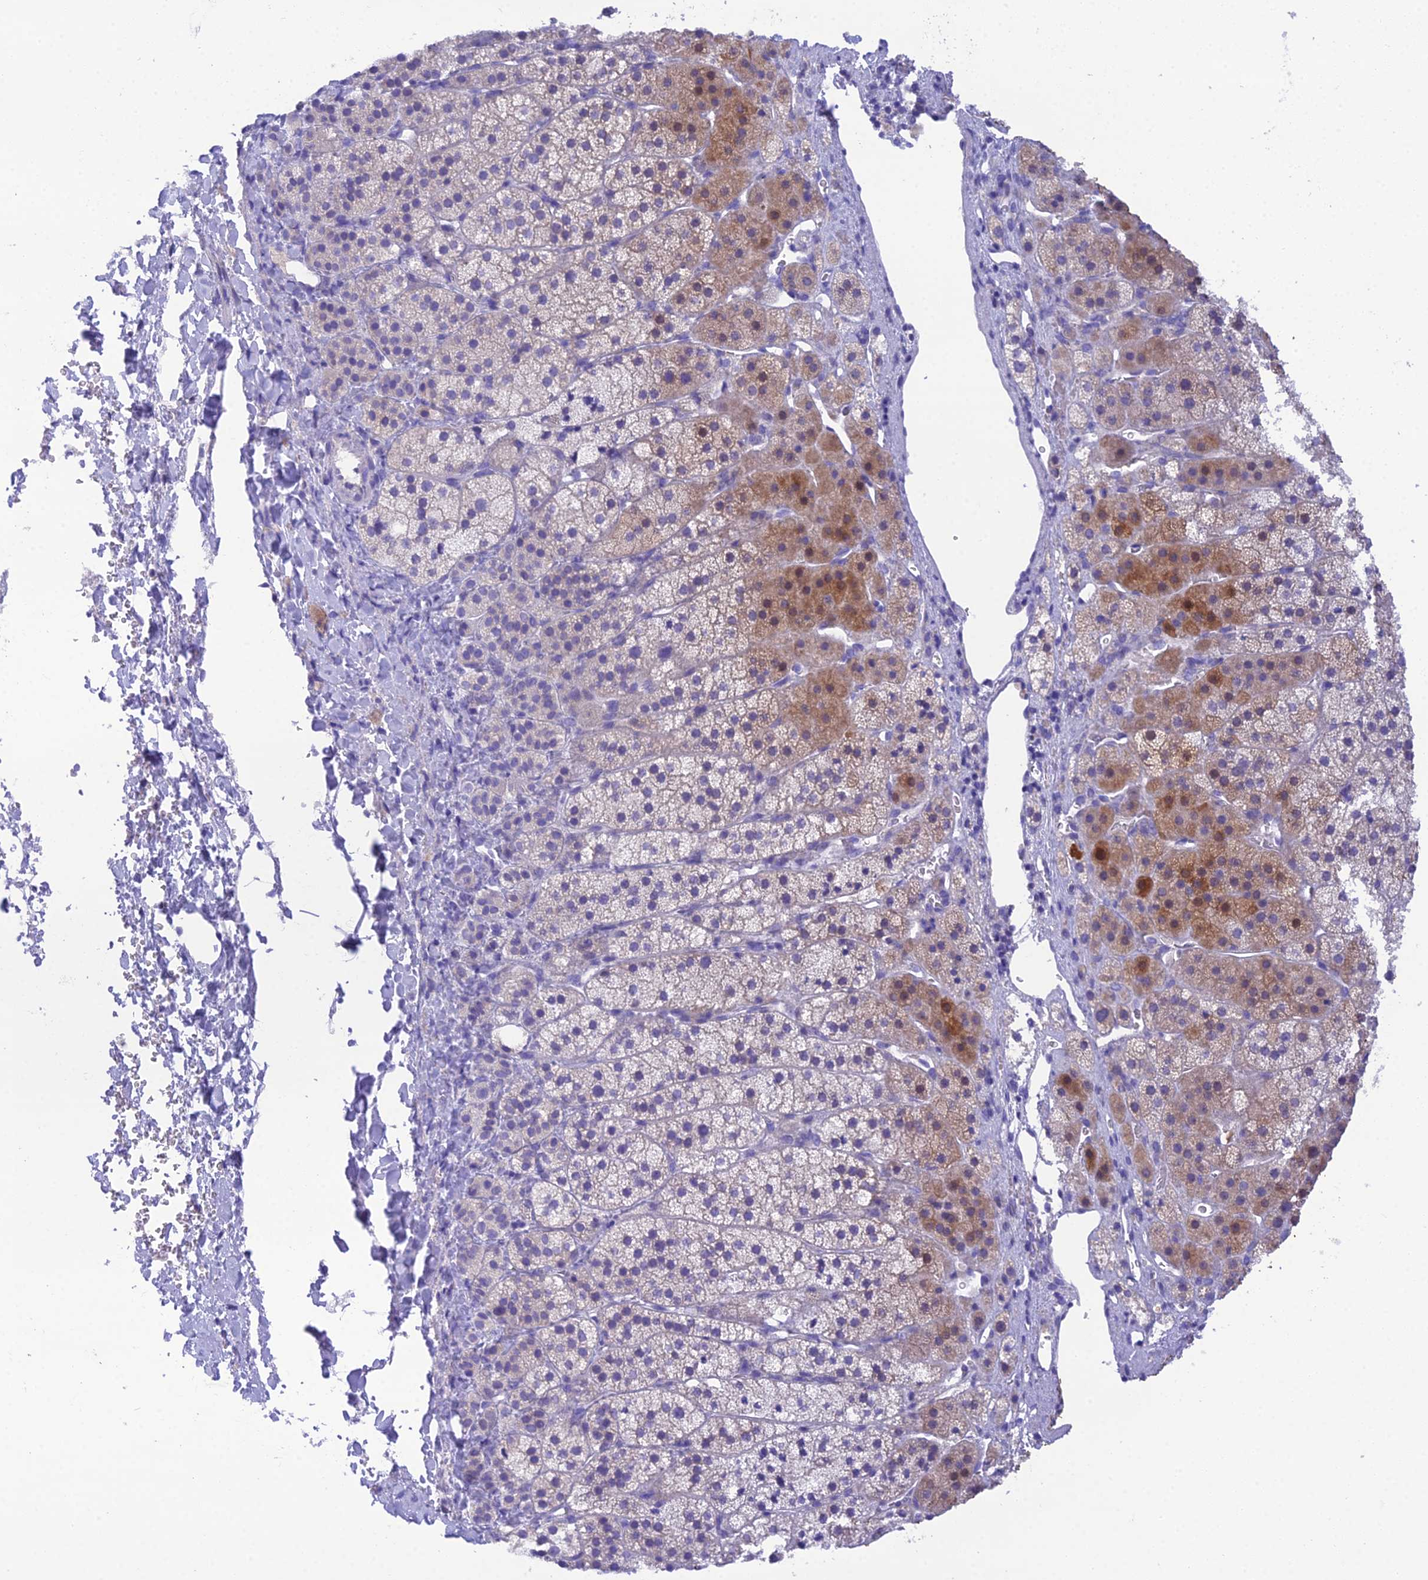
{"staining": {"intensity": "moderate", "quantity": "<25%", "location": "cytoplasmic/membranous"}, "tissue": "adrenal gland", "cell_type": "Glandular cells", "image_type": "normal", "snomed": [{"axis": "morphology", "description": "Normal tissue, NOS"}, {"axis": "topography", "description": "Adrenal gland"}], "caption": "Brown immunohistochemical staining in unremarkable adrenal gland demonstrates moderate cytoplasmic/membranous positivity in approximately <25% of glandular cells.", "gene": "KIAA0408", "patient": {"sex": "female", "age": 44}}